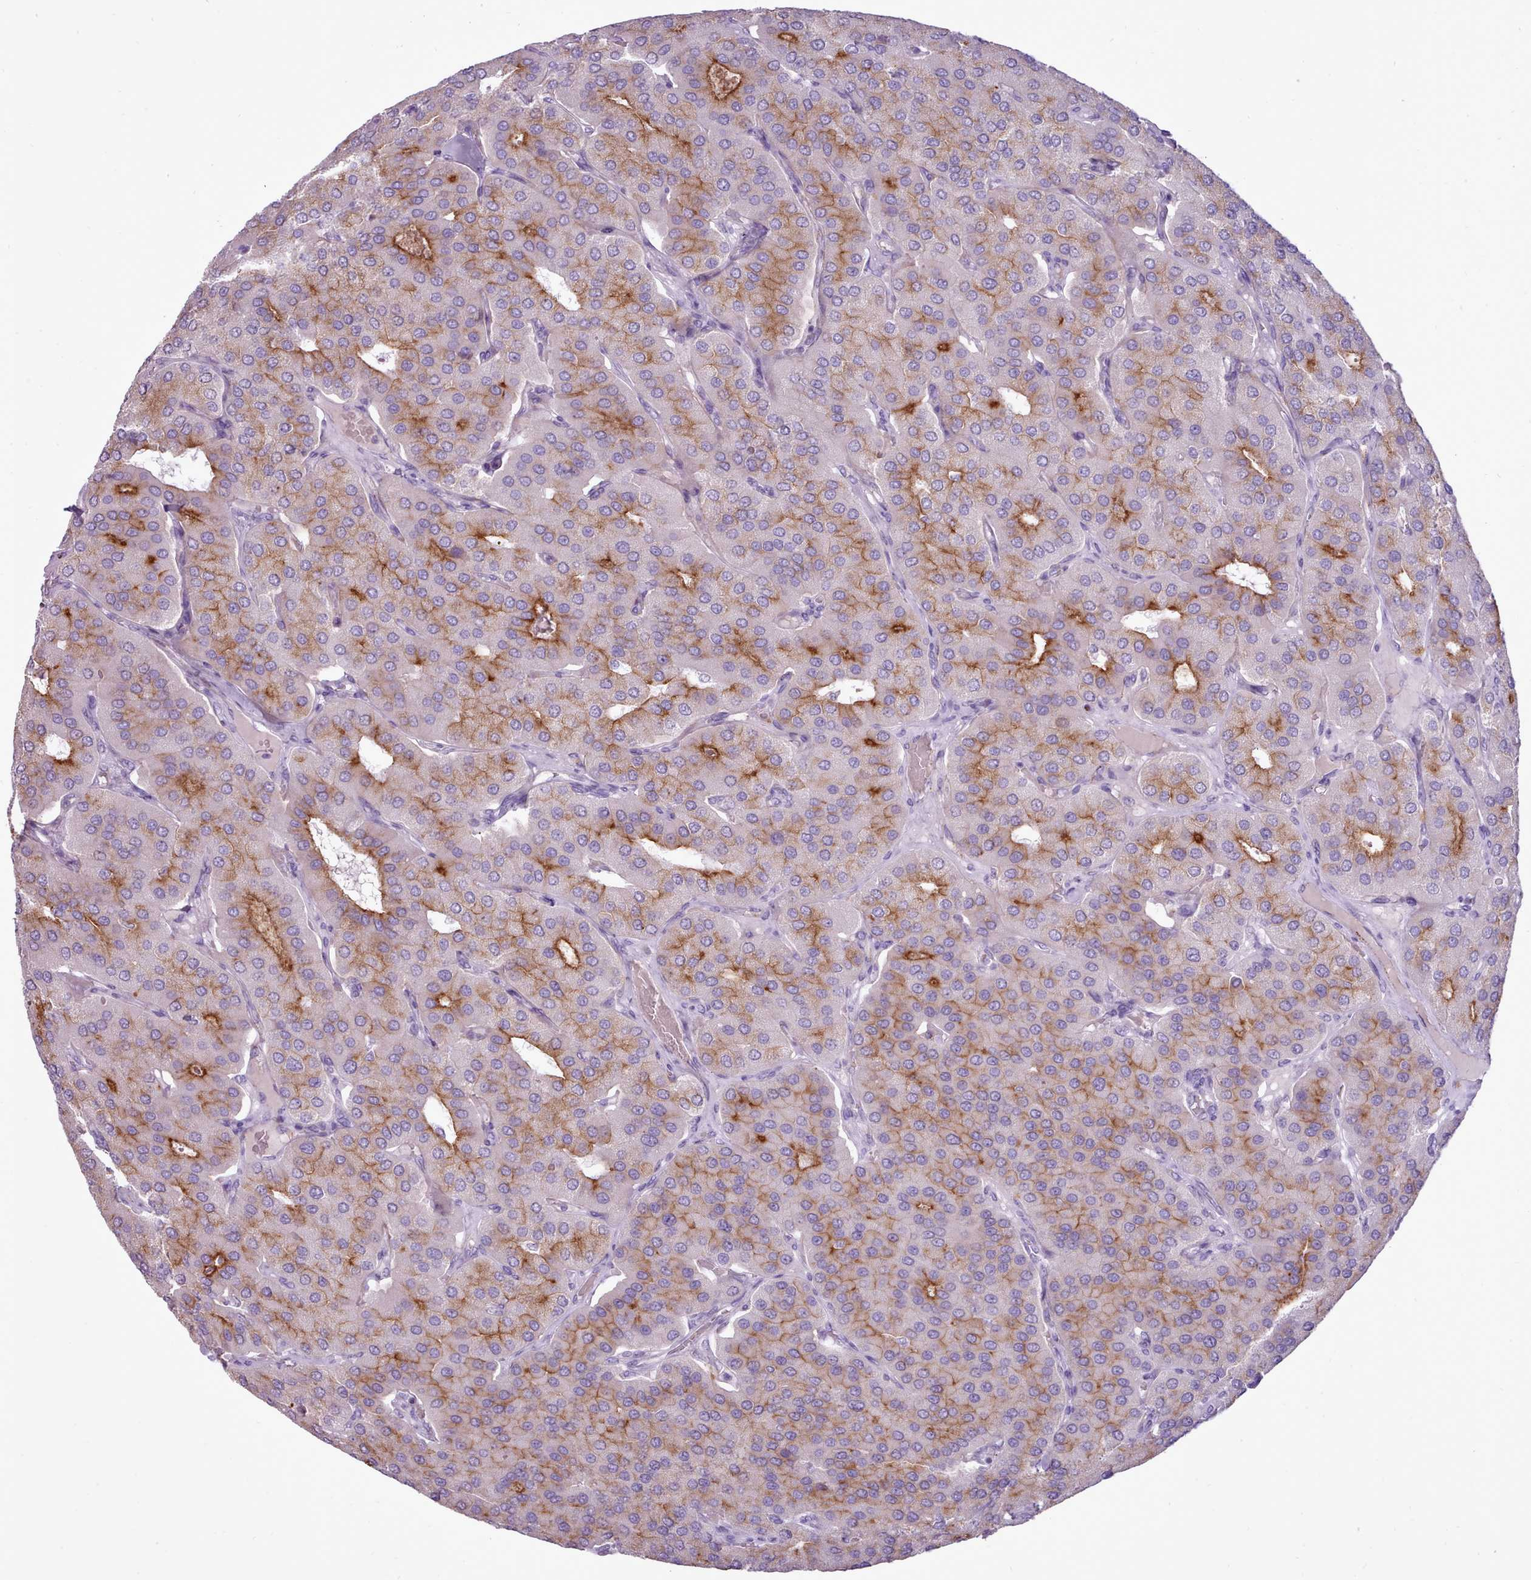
{"staining": {"intensity": "moderate", "quantity": "25%-75%", "location": "cytoplasmic/membranous"}, "tissue": "parathyroid gland", "cell_type": "Glandular cells", "image_type": "normal", "snomed": [{"axis": "morphology", "description": "Normal tissue, NOS"}, {"axis": "morphology", "description": "Adenoma, NOS"}, {"axis": "topography", "description": "Parathyroid gland"}], "caption": "This is an image of IHC staining of normal parathyroid gland, which shows moderate expression in the cytoplasmic/membranous of glandular cells.", "gene": "ATRAID", "patient": {"sex": "female", "age": 86}}